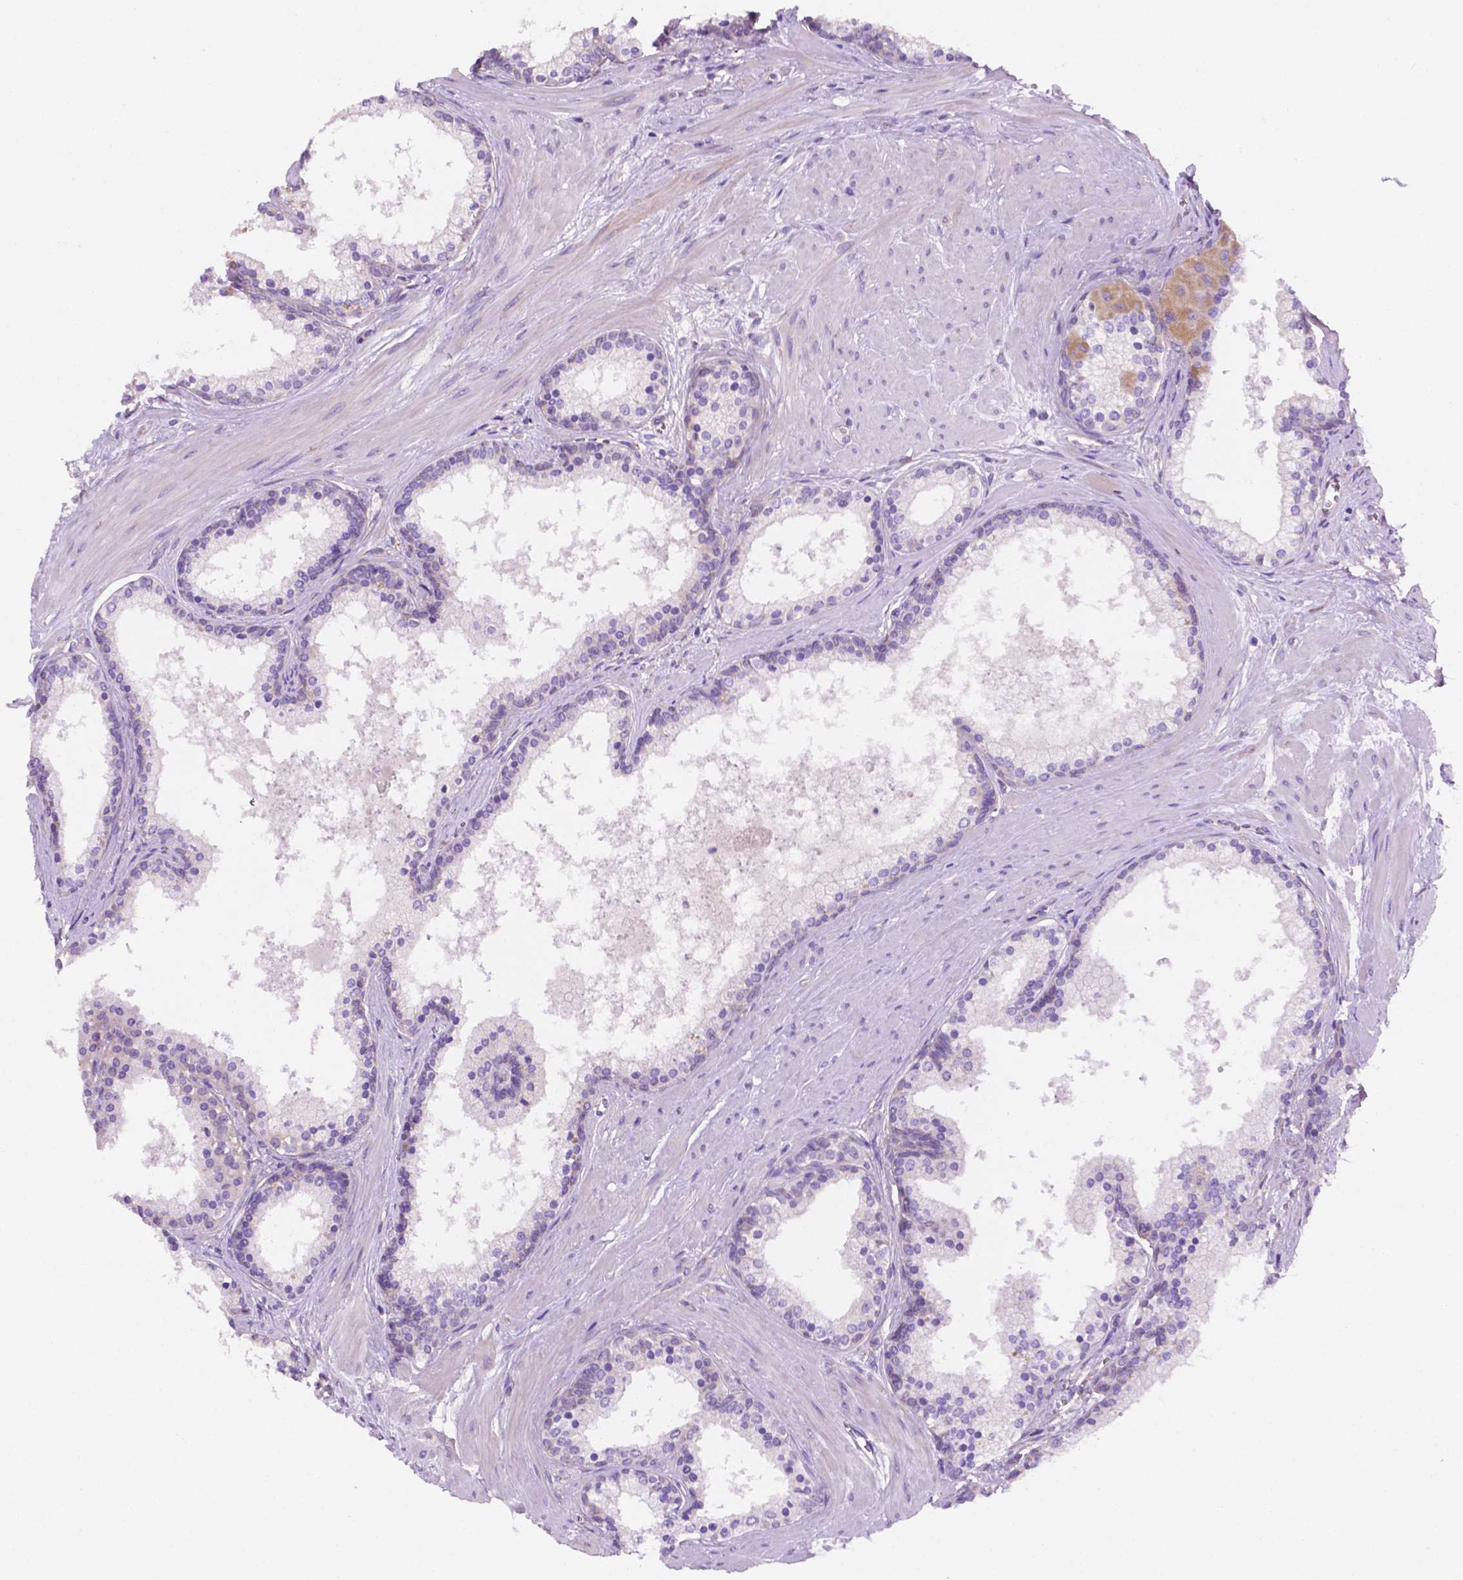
{"staining": {"intensity": "negative", "quantity": "none", "location": "none"}, "tissue": "prostate", "cell_type": "Glandular cells", "image_type": "normal", "snomed": [{"axis": "morphology", "description": "Normal tissue, NOS"}, {"axis": "topography", "description": "Prostate"}], "caption": "High magnification brightfield microscopy of benign prostate stained with DAB (brown) and counterstained with hematoxylin (blue): glandular cells show no significant positivity. The staining is performed using DAB brown chromogen with nuclei counter-stained in using hematoxylin.", "gene": "CEACAM7", "patient": {"sex": "male", "age": 61}}